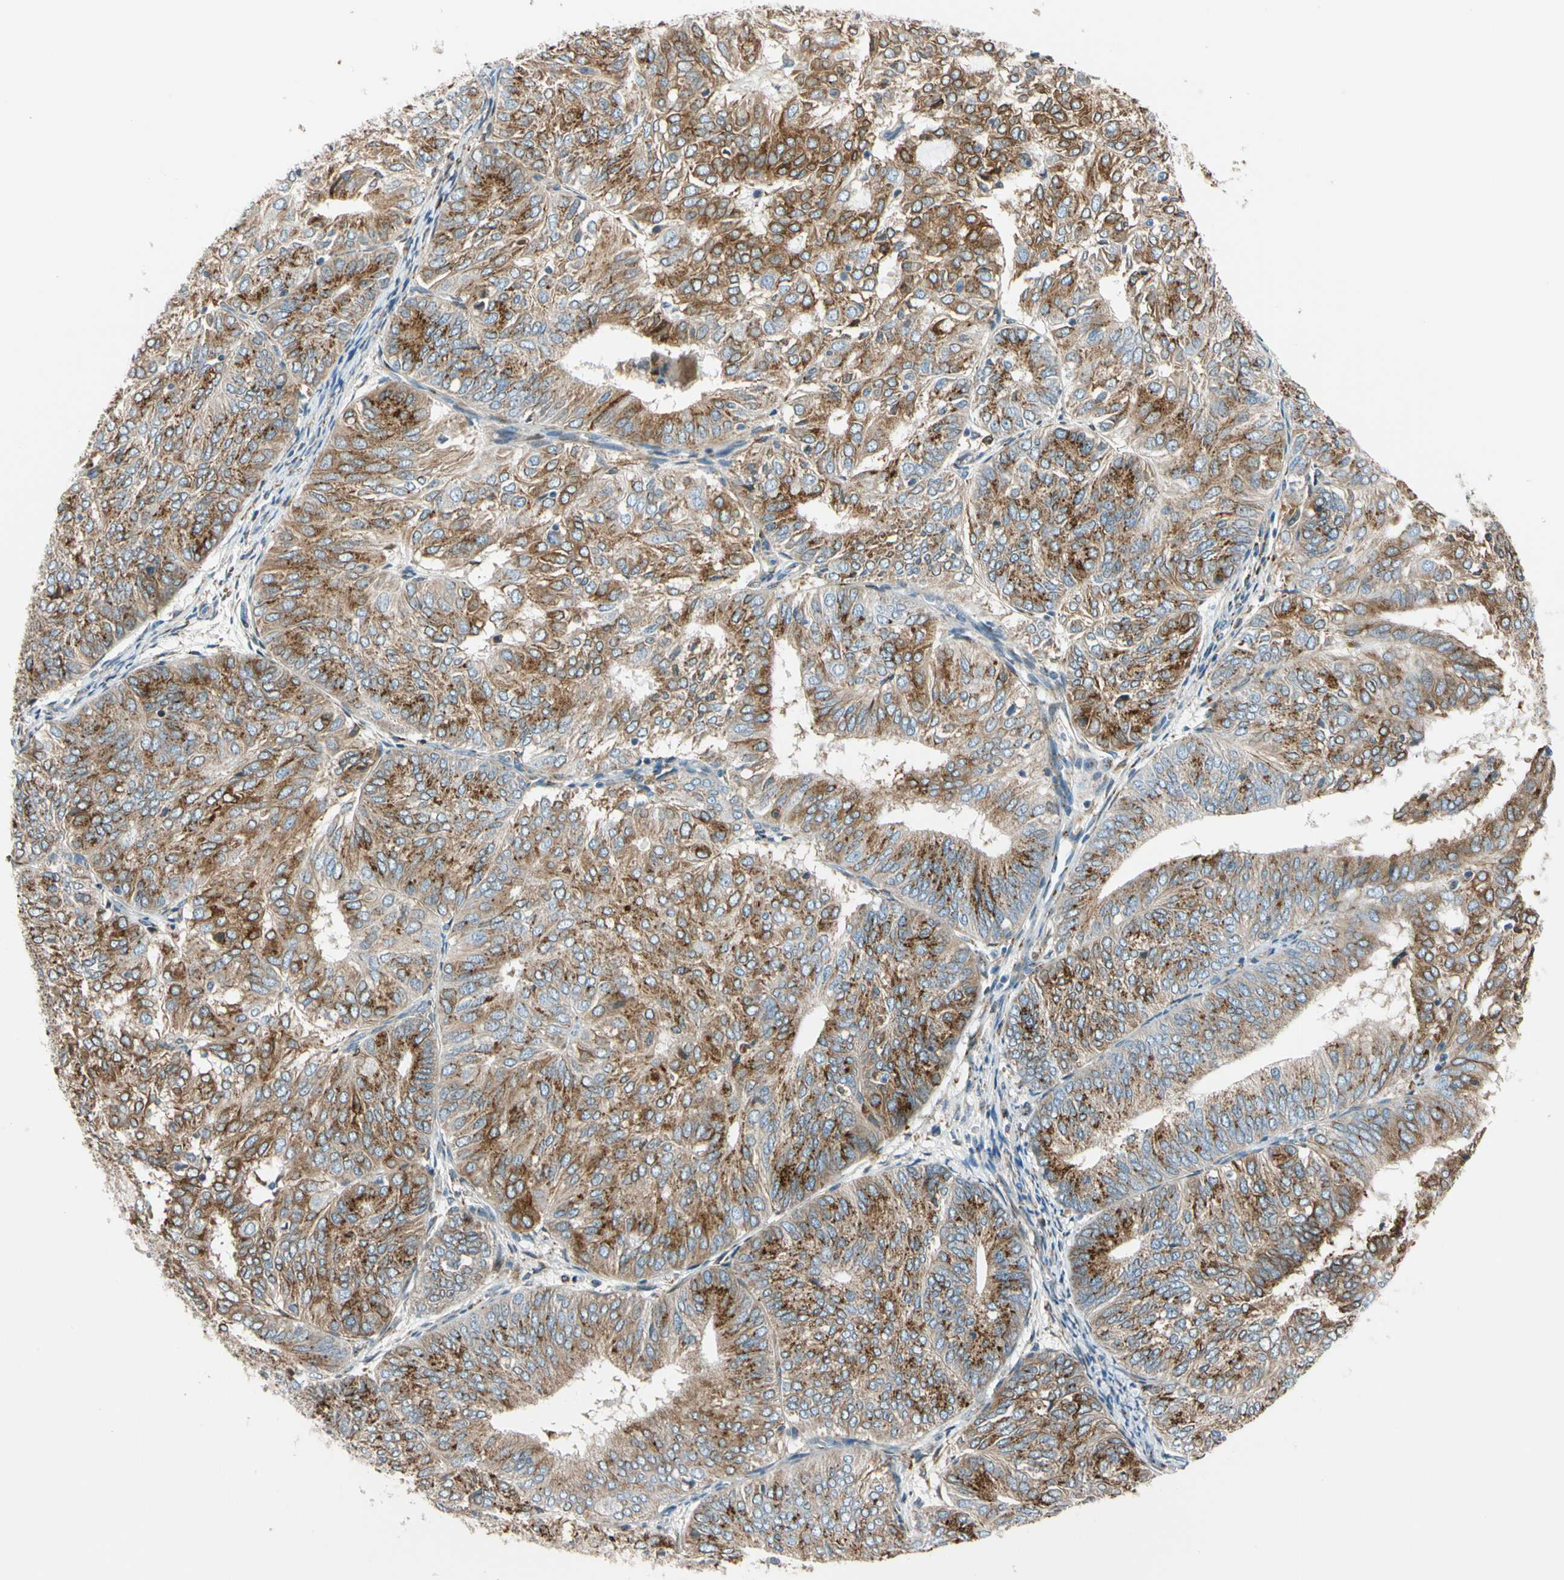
{"staining": {"intensity": "moderate", "quantity": ">75%", "location": "cytoplasmic/membranous"}, "tissue": "endometrial cancer", "cell_type": "Tumor cells", "image_type": "cancer", "snomed": [{"axis": "morphology", "description": "Adenocarcinoma, NOS"}, {"axis": "topography", "description": "Uterus"}], "caption": "The photomicrograph shows immunohistochemical staining of endometrial adenocarcinoma. There is moderate cytoplasmic/membranous positivity is present in about >75% of tumor cells. (IHC, brightfield microscopy, high magnification).", "gene": "NUCB1", "patient": {"sex": "female", "age": 60}}